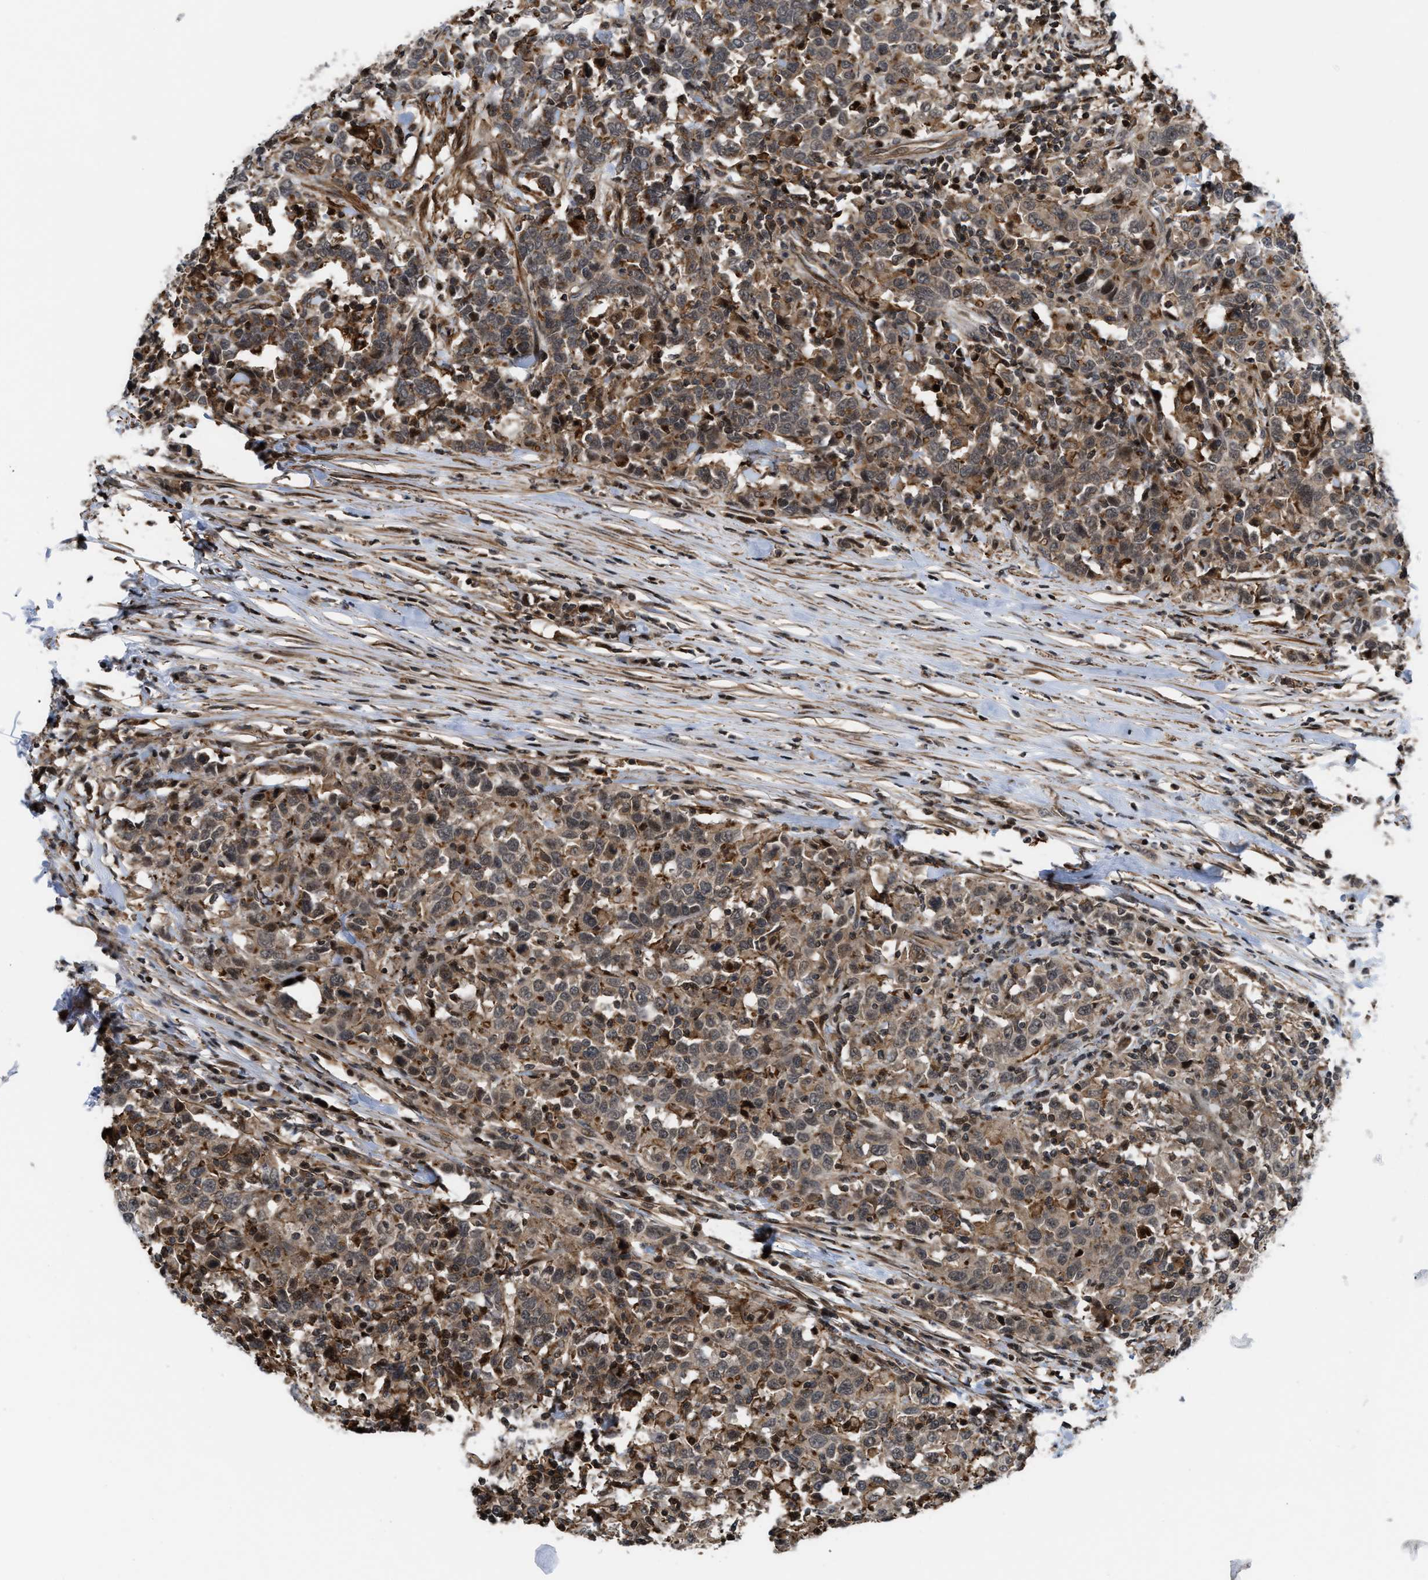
{"staining": {"intensity": "weak", "quantity": ">75%", "location": "cytoplasmic/membranous,nuclear"}, "tissue": "urothelial cancer", "cell_type": "Tumor cells", "image_type": "cancer", "snomed": [{"axis": "morphology", "description": "Urothelial carcinoma, High grade"}, {"axis": "topography", "description": "Urinary bladder"}], "caption": "Protein expression analysis of human urothelial cancer reveals weak cytoplasmic/membranous and nuclear positivity in approximately >75% of tumor cells.", "gene": "STAU2", "patient": {"sex": "male", "age": 61}}